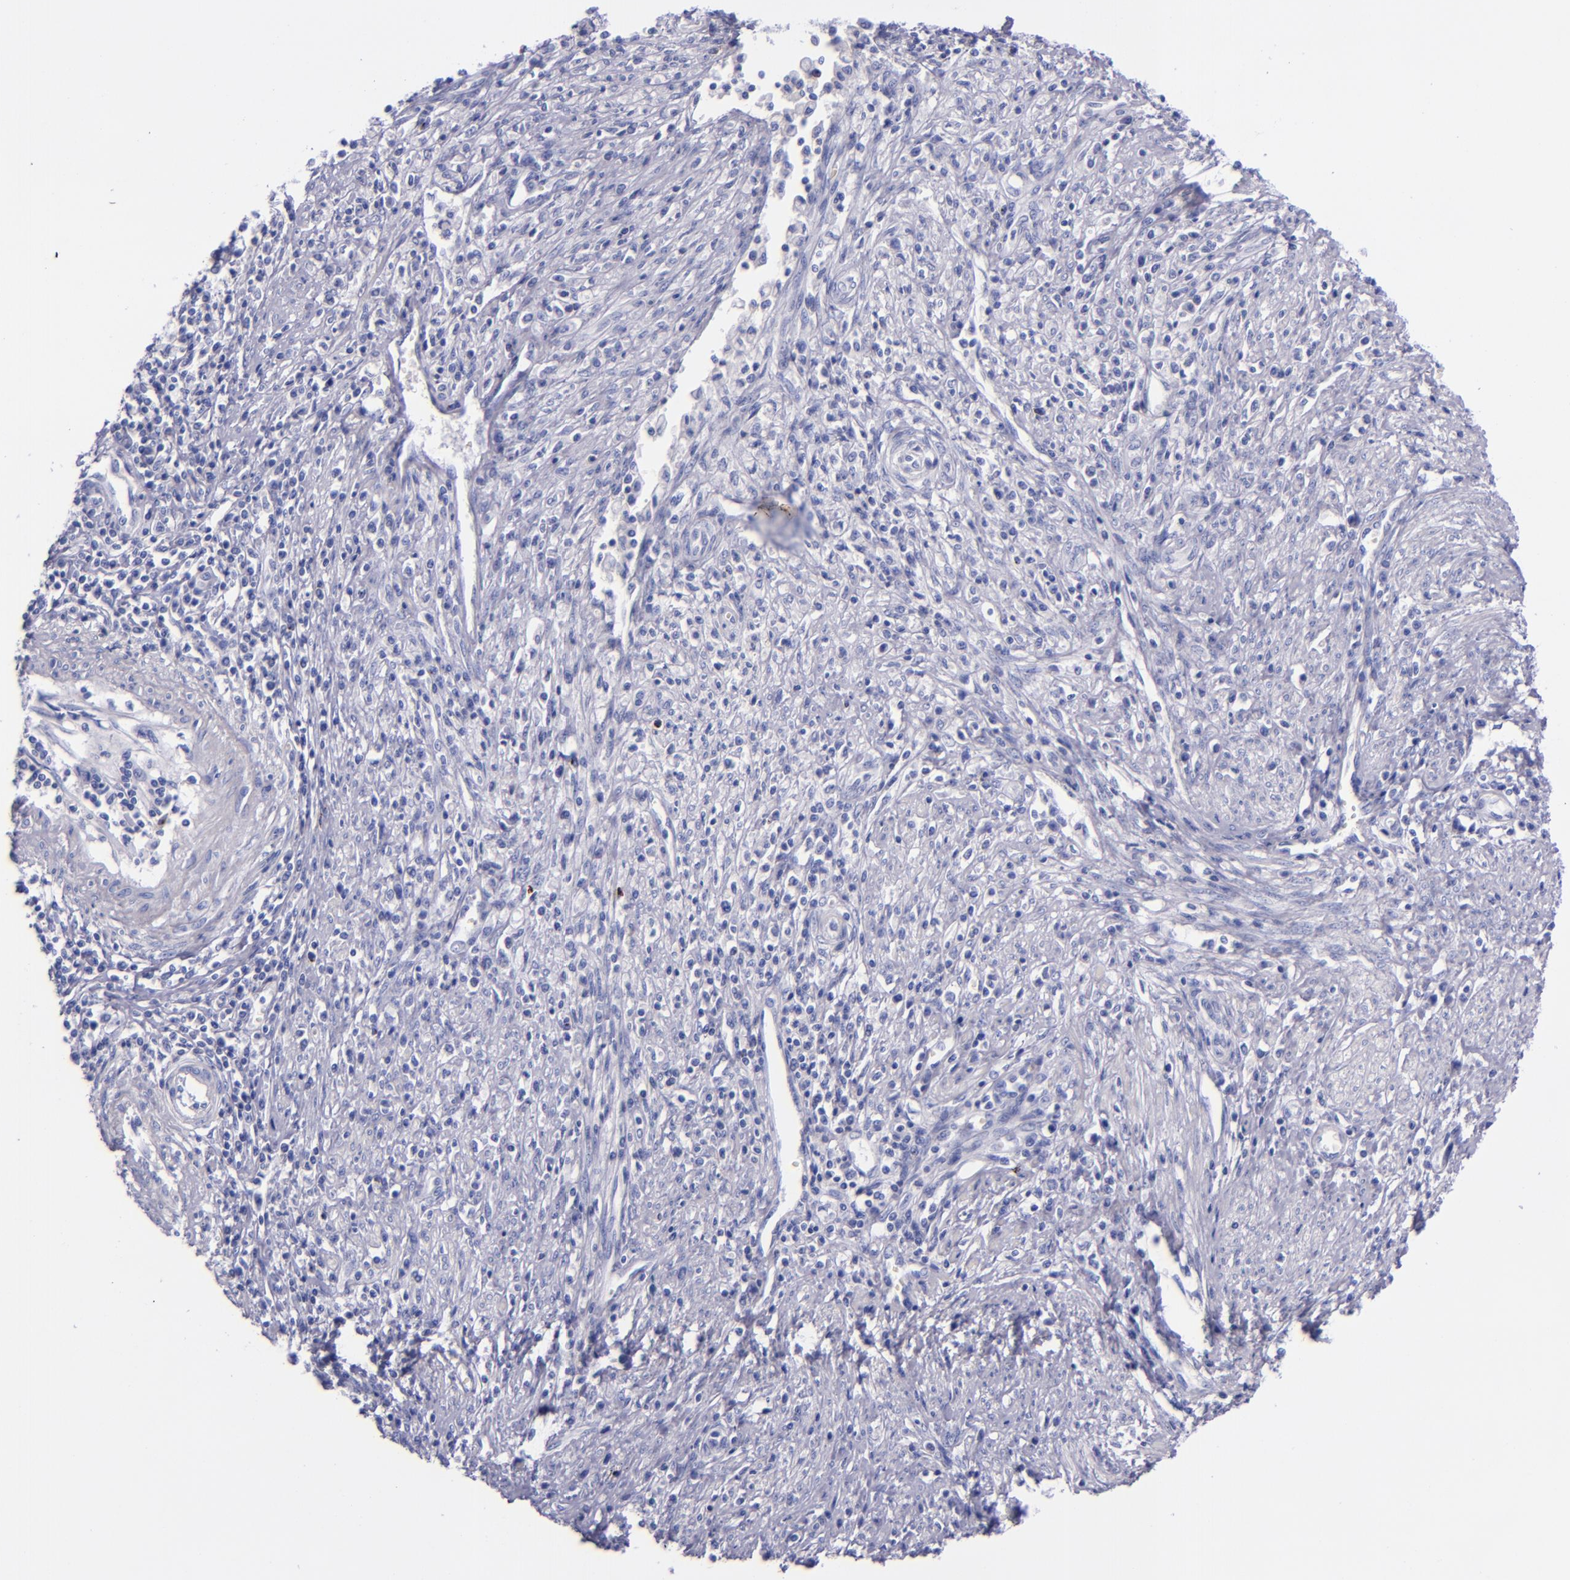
{"staining": {"intensity": "negative", "quantity": "none", "location": "none"}, "tissue": "cervical cancer", "cell_type": "Tumor cells", "image_type": "cancer", "snomed": [{"axis": "morphology", "description": "Adenocarcinoma, NOS"}, {"axis": "topography", "description": "Cervix"}], "caption": "Protein analysis of adenocarcinoma (cervical) displays no significant positivity in tumor cells.", "gene": "LAG3", "patient": {"sex": "female", "age": 36}}